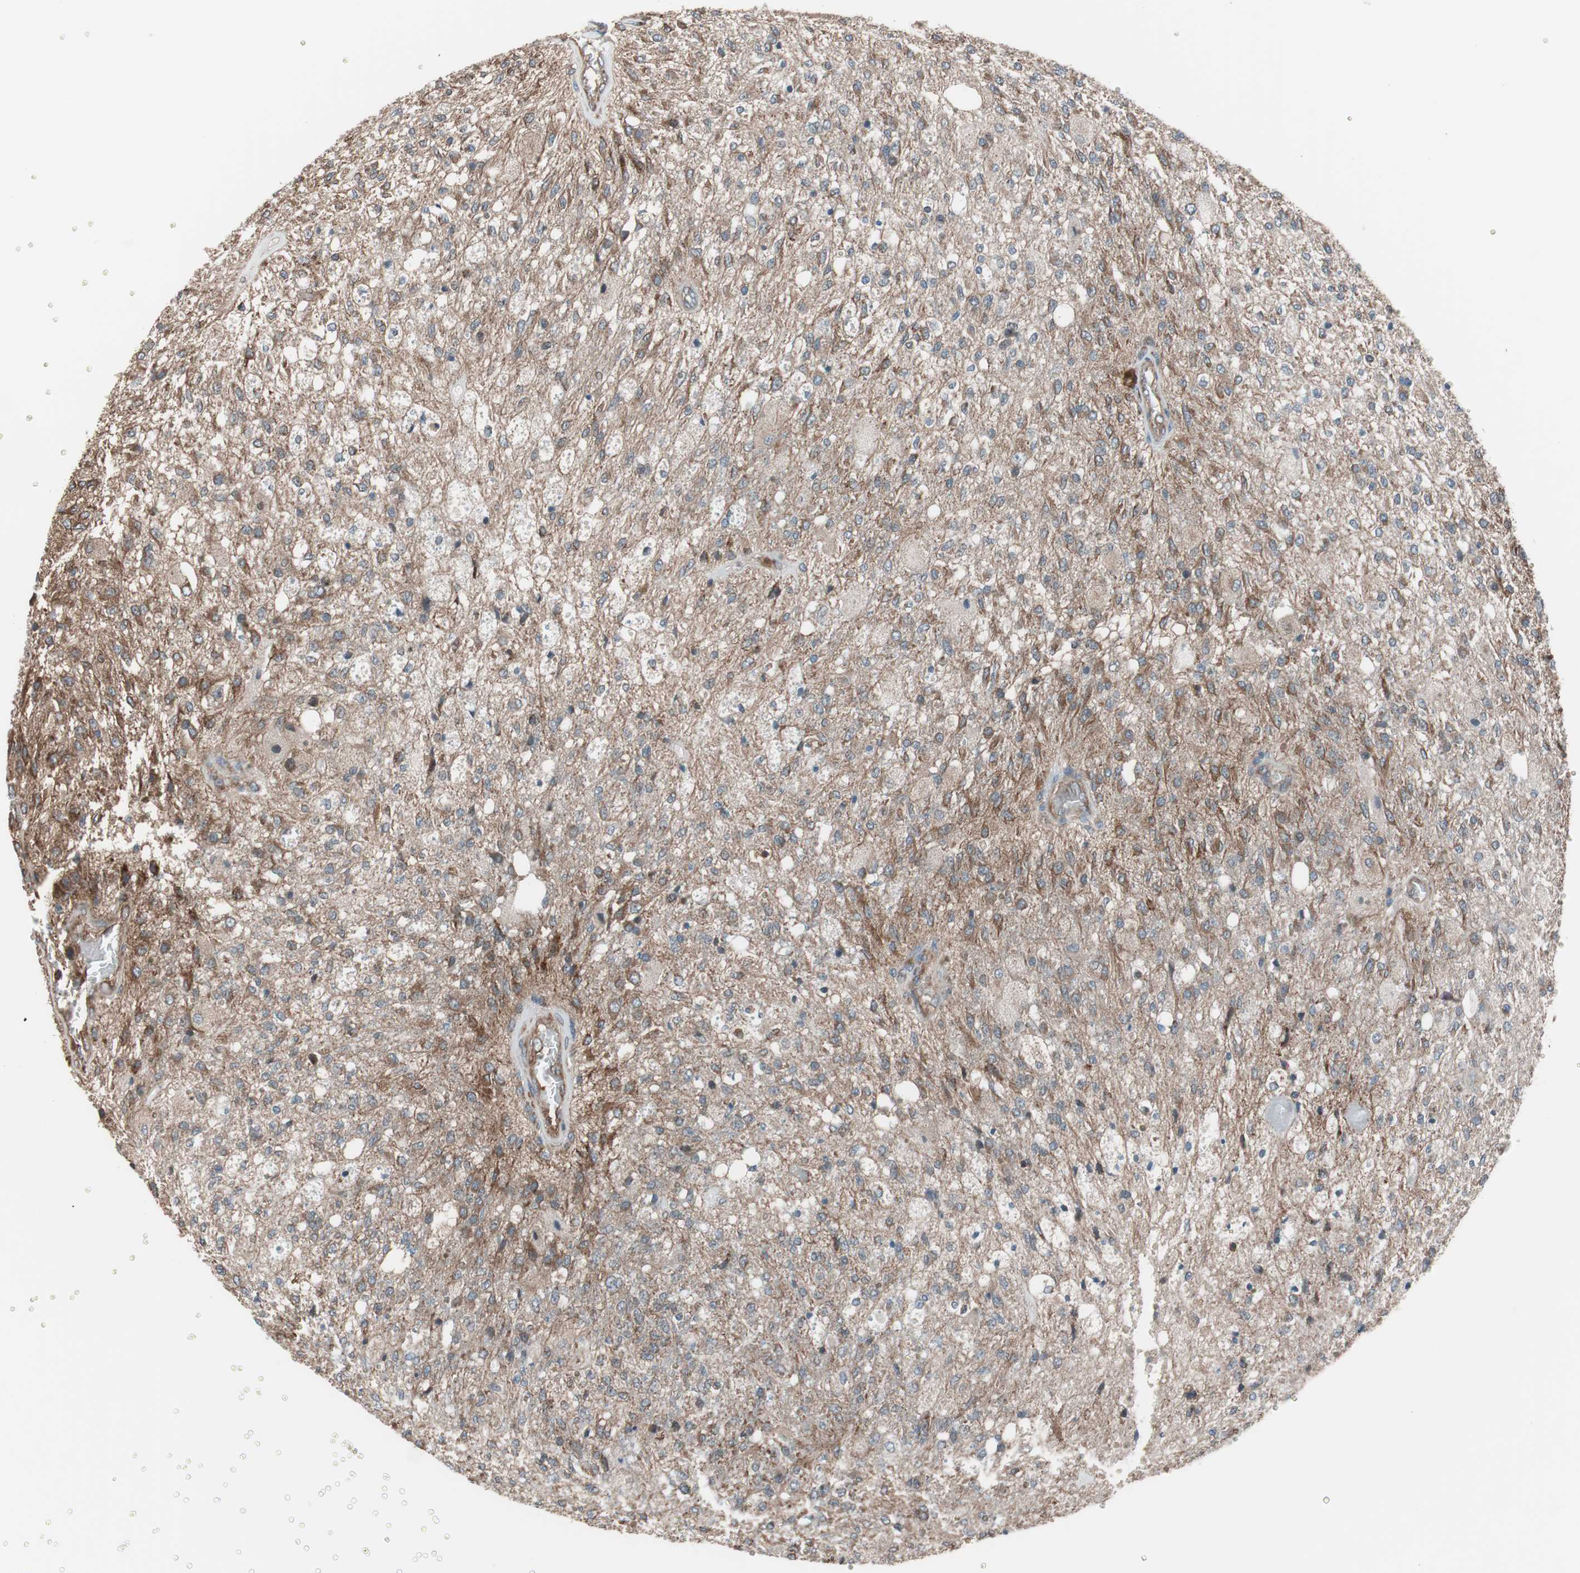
{"staining": {"intensity": "moderate", "quantity": "25%-75%", "location": "cytoplasmic/membranous"}, "tissue": "glioma", "cell_type": "Tumor cells", "image_type": "cancer", "snomed": [{"axis": "morphology", "description": "Normal tissue, NOS"}, {"axis": "morphology", "description": "Glioma, malignant, High grade"}, {"axis": "topography", "description": "Cerebral cortex"}], "caption": "The histopathology image shows a brown stain indicating the presence of a protein in the cytoplasmic/membranous of tumor cells in malignant glioma (high-grade). The staining was performed using DAB (3,3'-diaminobenzidine) to visualize the protein expression in brown, while the nuclei were stained in blue with hematoxylin (Magnification: 20x).", "gene": "SEC31A", "patient": {"sex": "male", "age": 77}}